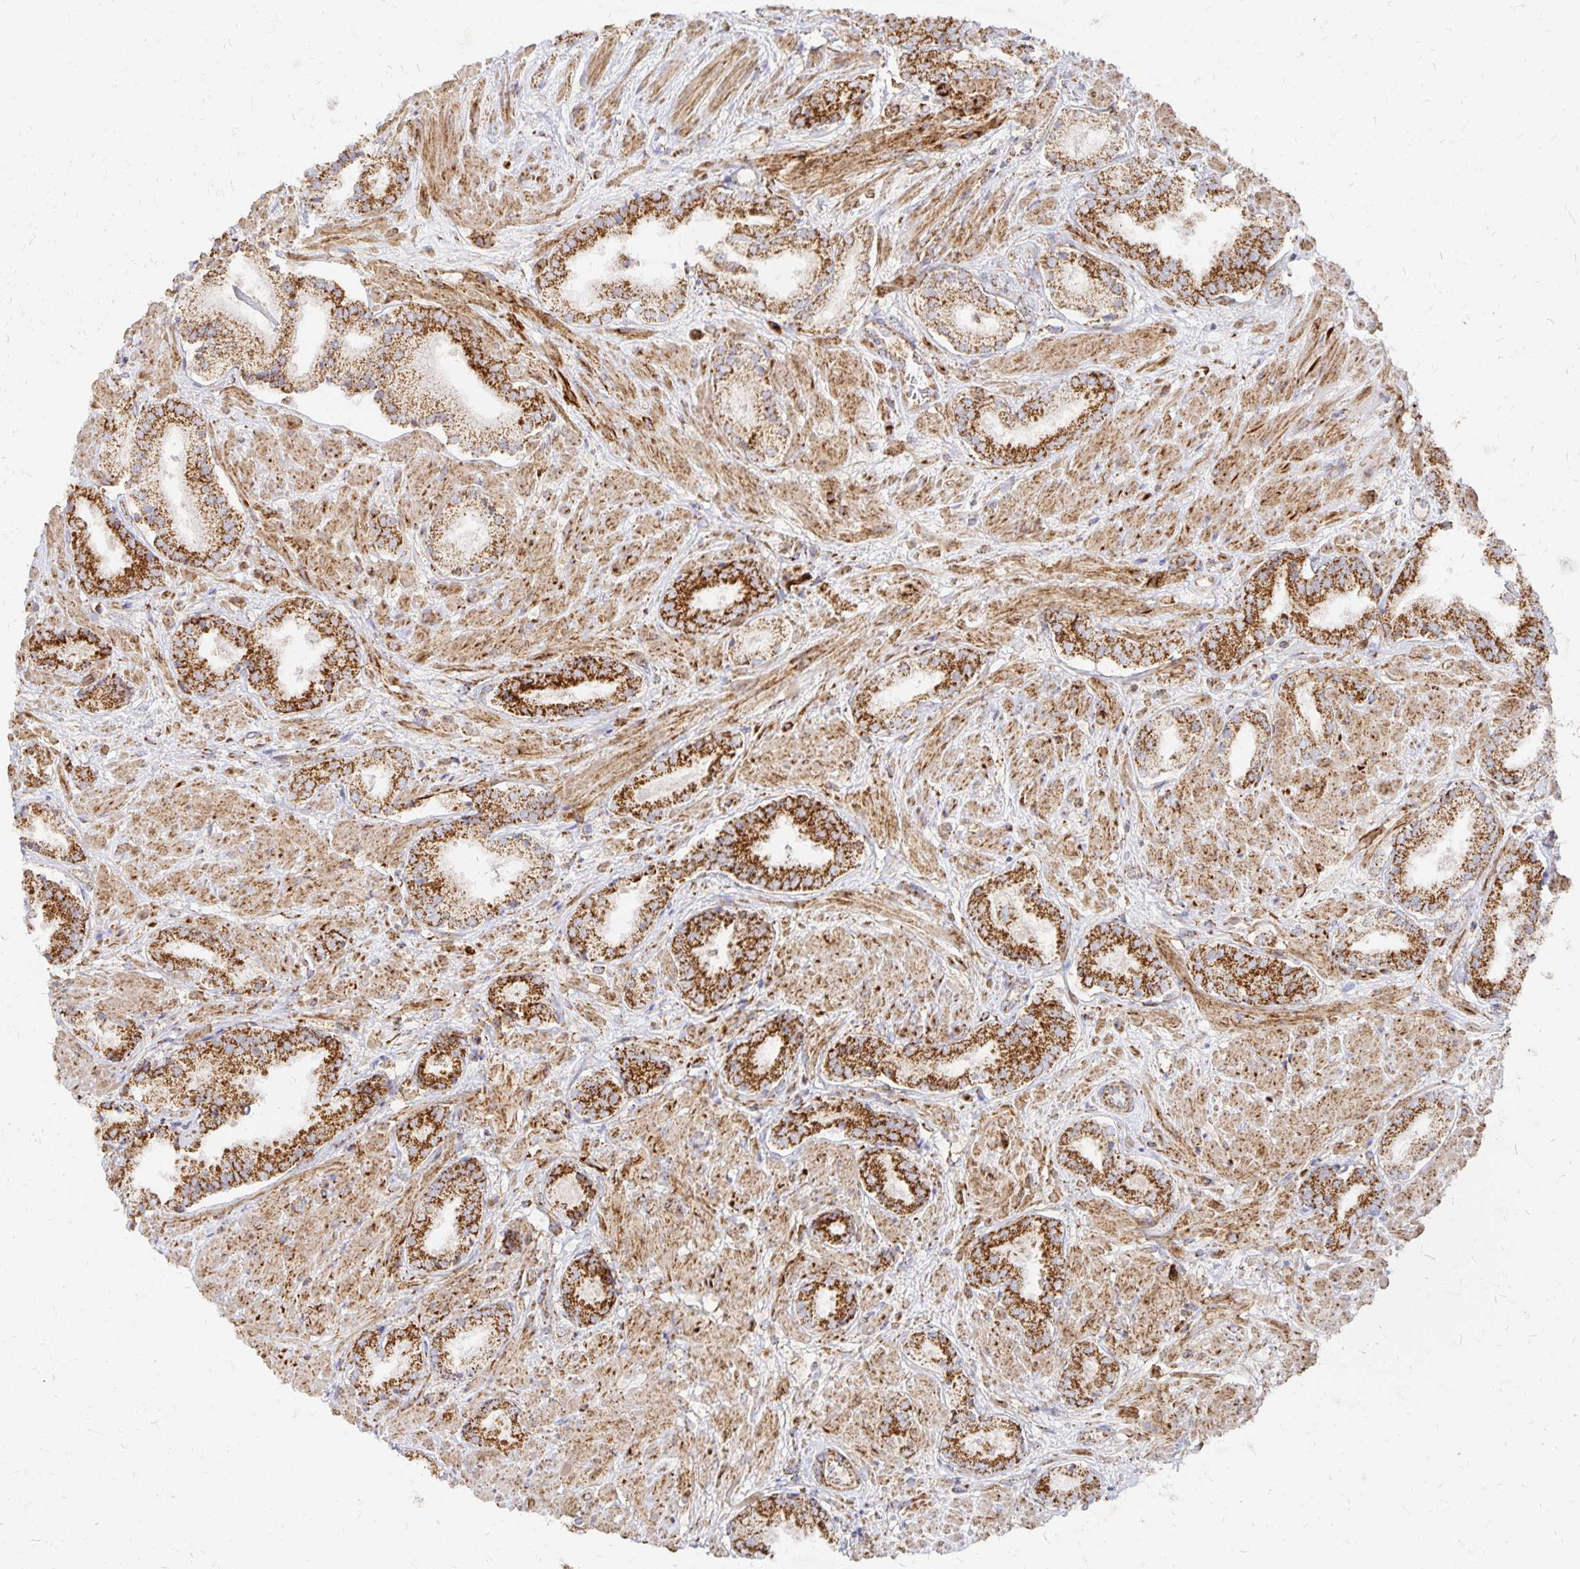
{"staining": {"intensity": "strong", "quantity": ">75%", "location": "cytoplasmic/membranous"}, "tissue": "prostate cancer", "cell_type": "Tumor cells", "image_type": "cancer", "snomed": [{"axis": "morphology", "description": "Adenocarcinoma, High grade"}, {"axis": "topography", "description": "Prostate"}], "caption": "Immunohistochemistry (IHC) histopathology image of human high-grade adenocarcinoma (prostate) stained for a protein (brown), which demonstrates high levels of strong cytoplasmic/membranous staining in about >75% of tumor cells.", "gene": "STOML2", "patient": {"sex": "male", "age": 56}}